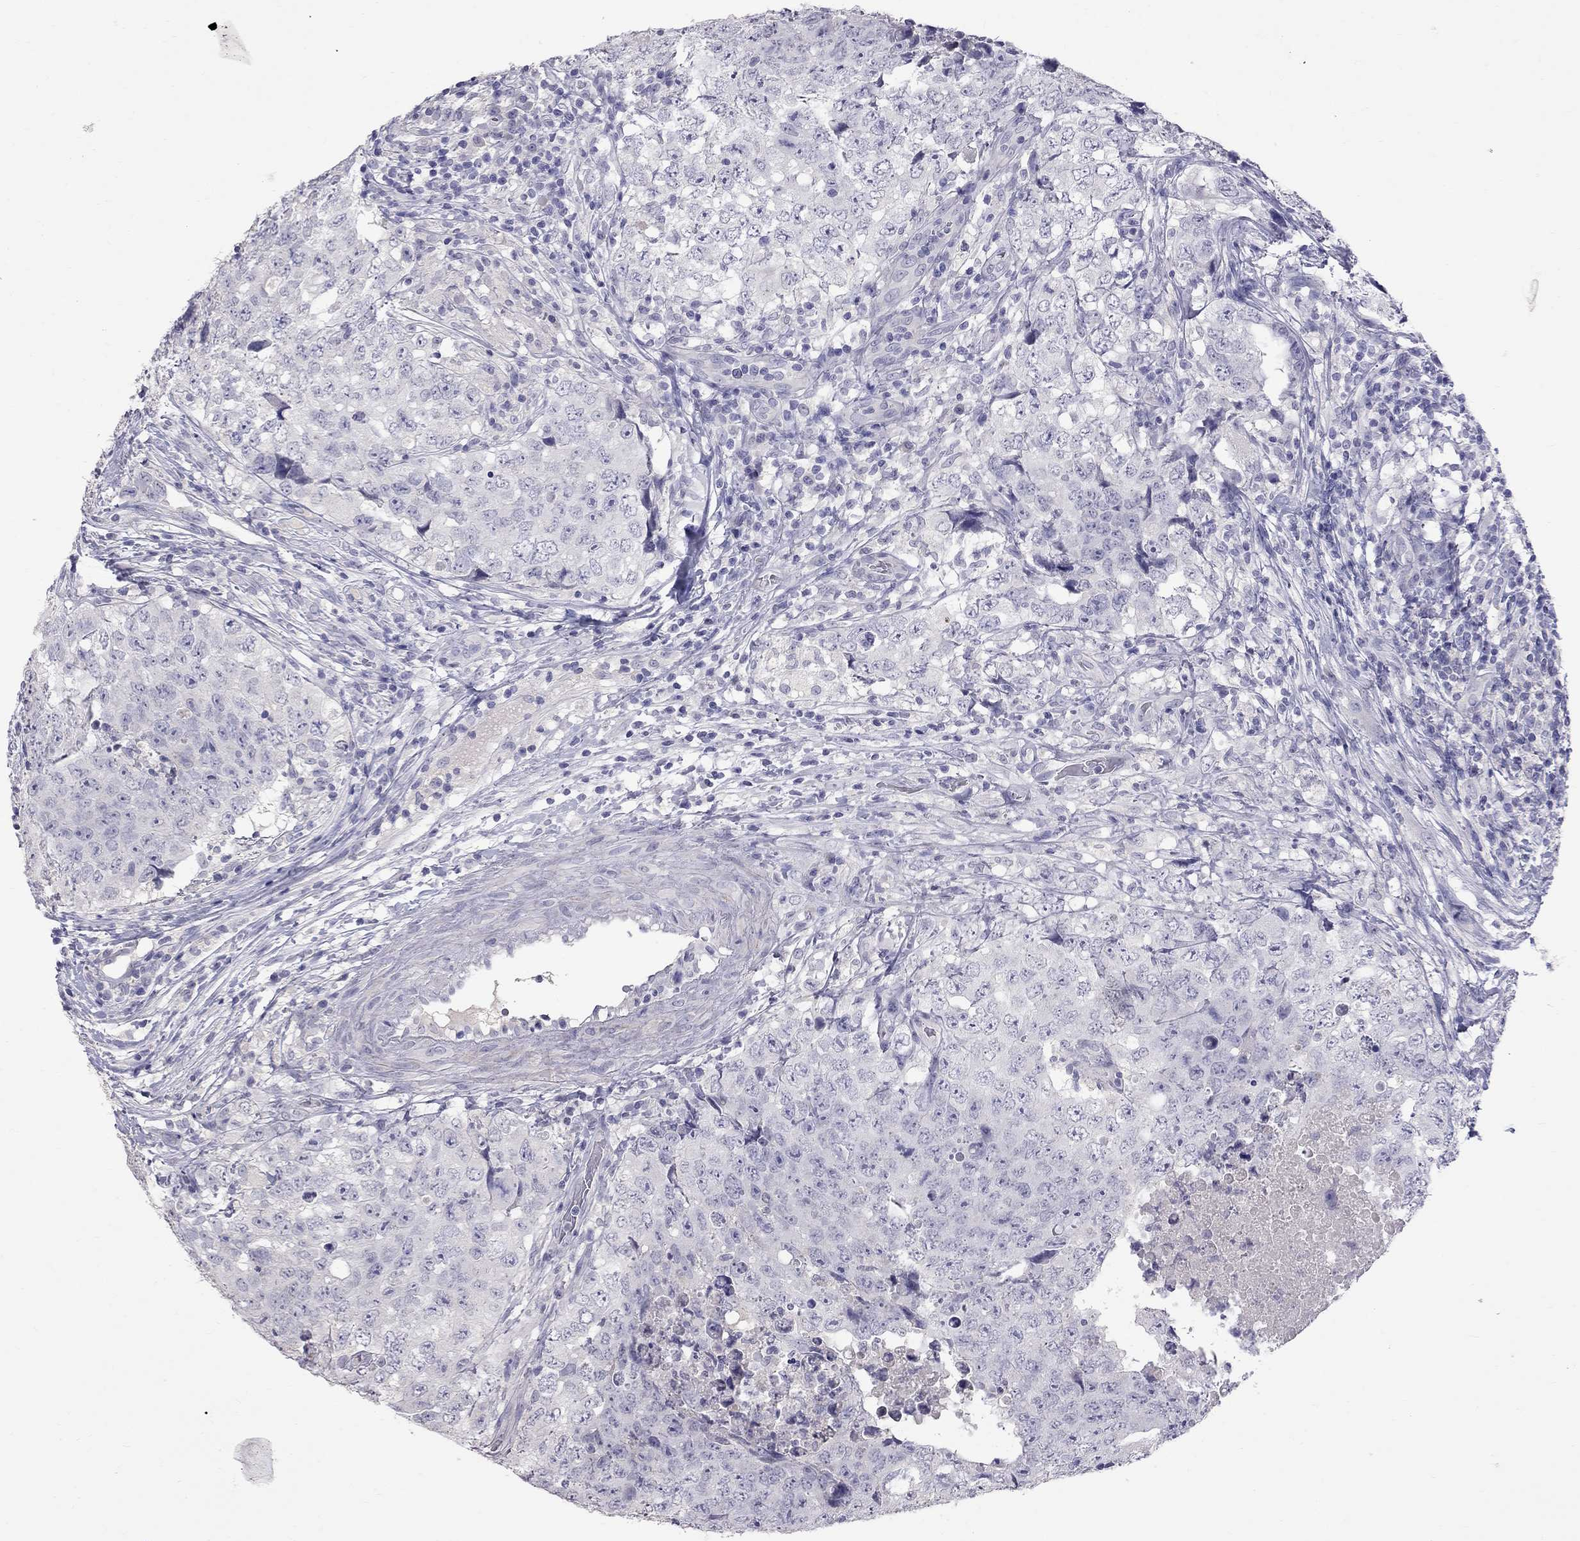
{"staining": {"intensity": "negative", "quantity": "none", "location": "none"}, "tissue": "testis cancer", "cell_type": "Tumor cells", "image_type": "cancer", "snomed": [{"axis": "morphology", "description": "Seminoma, NOS"}, {"axis": "topography", "description": "Testis"}], "caption": "Seminoma (testis) stained for a protein using immunohistochemistry (IHC) demonstrates no positivity tumor cells.", "gene": "CFAP91", "patient": {"sex": "male", "age": 34}}